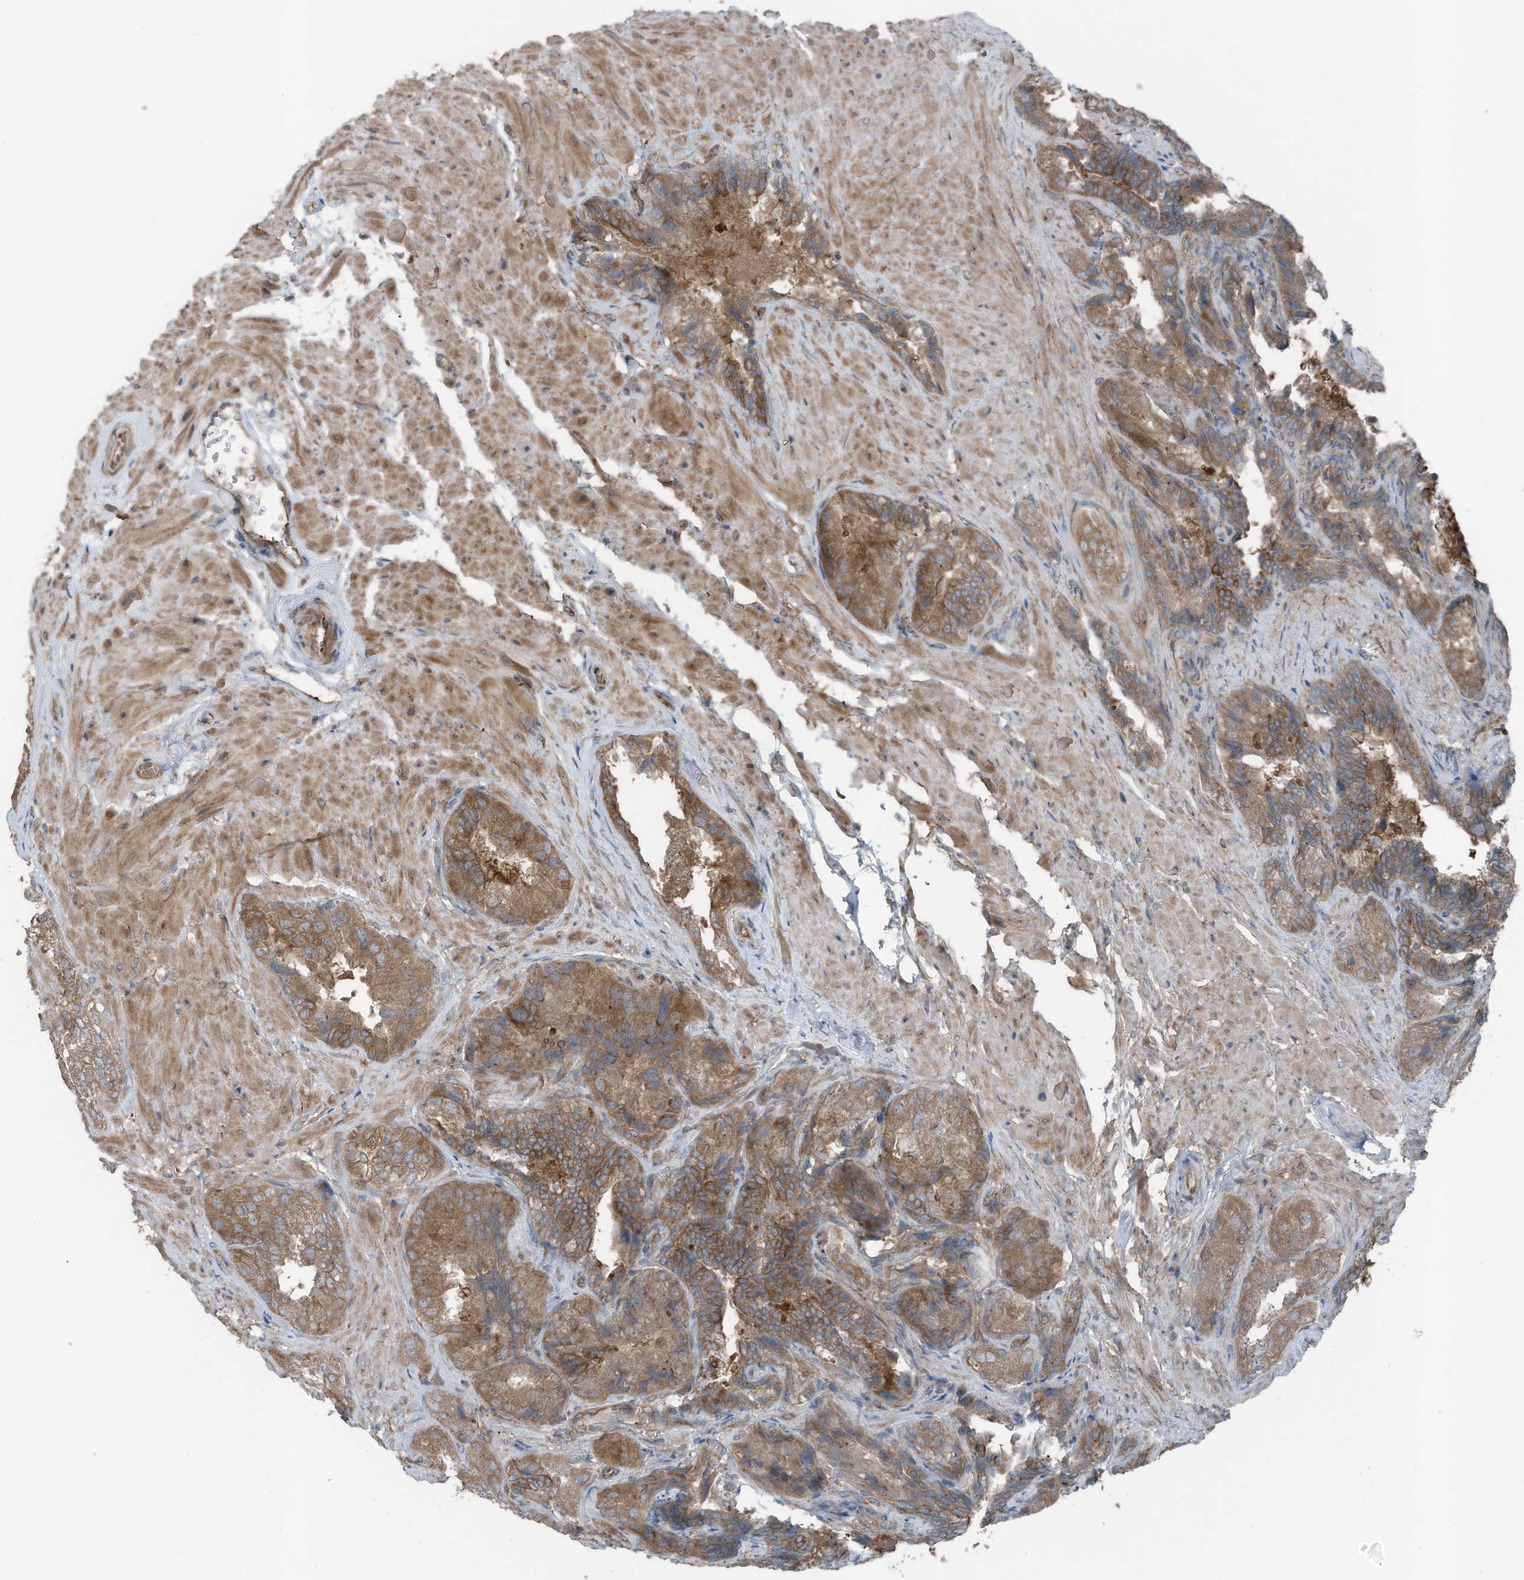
{"staining": {"intensity": "moderate", "quantity": ">75%", "location": "cytoplasmic/membranous"}, "tissue": "seminal vesicle", "cell_type": "Glandular cells", "image_type": "normal", "snomed": [{"axis": "morphology", "description": "Normal tissue, NOS"}, {"axis": "topography", "description": "Seminal veicle"}, {"axis": "topography", "description": "Peripheral nerve tissue"}], "caption": "Immunohistochemical staining of benign human seminal vesicle displays medium levels of moderate cytoplasmic/membranous staining in approximately >75% of glandular cells.", "gene": "TXNDC9", "patient": {"sex": "male", "age": 63}}